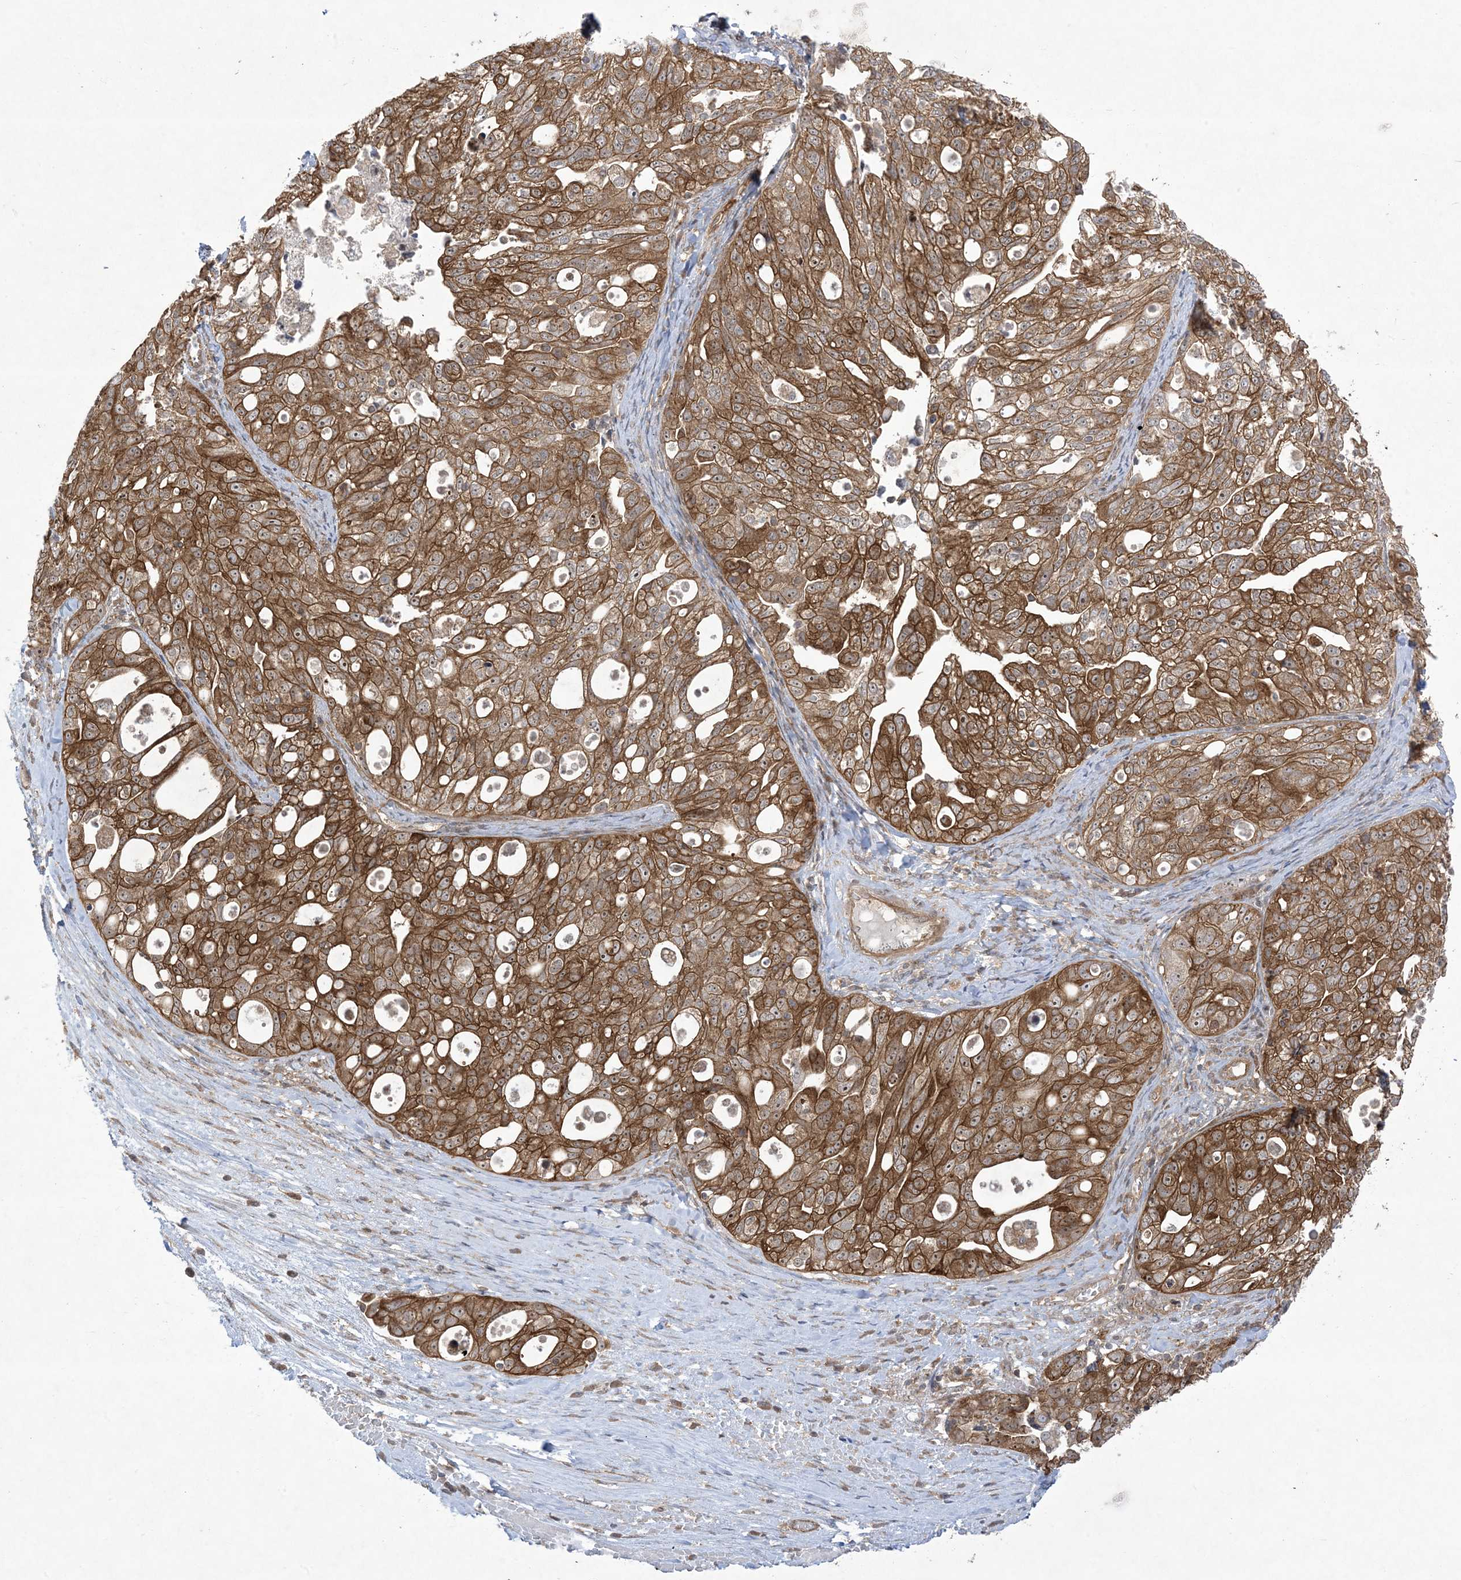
{"staining": {"intensity": "moderate", "quantity": ">75%", "location": "cytoplasmic/membranous,nuclear"}, "tissue": "ovarian cancer", "cell_type": "Tumor cells", "image_type": "cancer", "snomed": [{"axis": "morphology", "description": "Carcinoma, NOS"}, {"axis": "morphology", "description": "Cystadenocarcinoma, serous, NOS"}, {"axis": "topography", "description": "Ovary"}], "caption": "Protein expression analysis of carcinoma (ovarian) reveals moderate cytoplasmic/membranous and nuclear positivity in approximately >75% of tumor cells.", "gene": "SOGA3", "patient": {"sex": "female", "age": 69}}